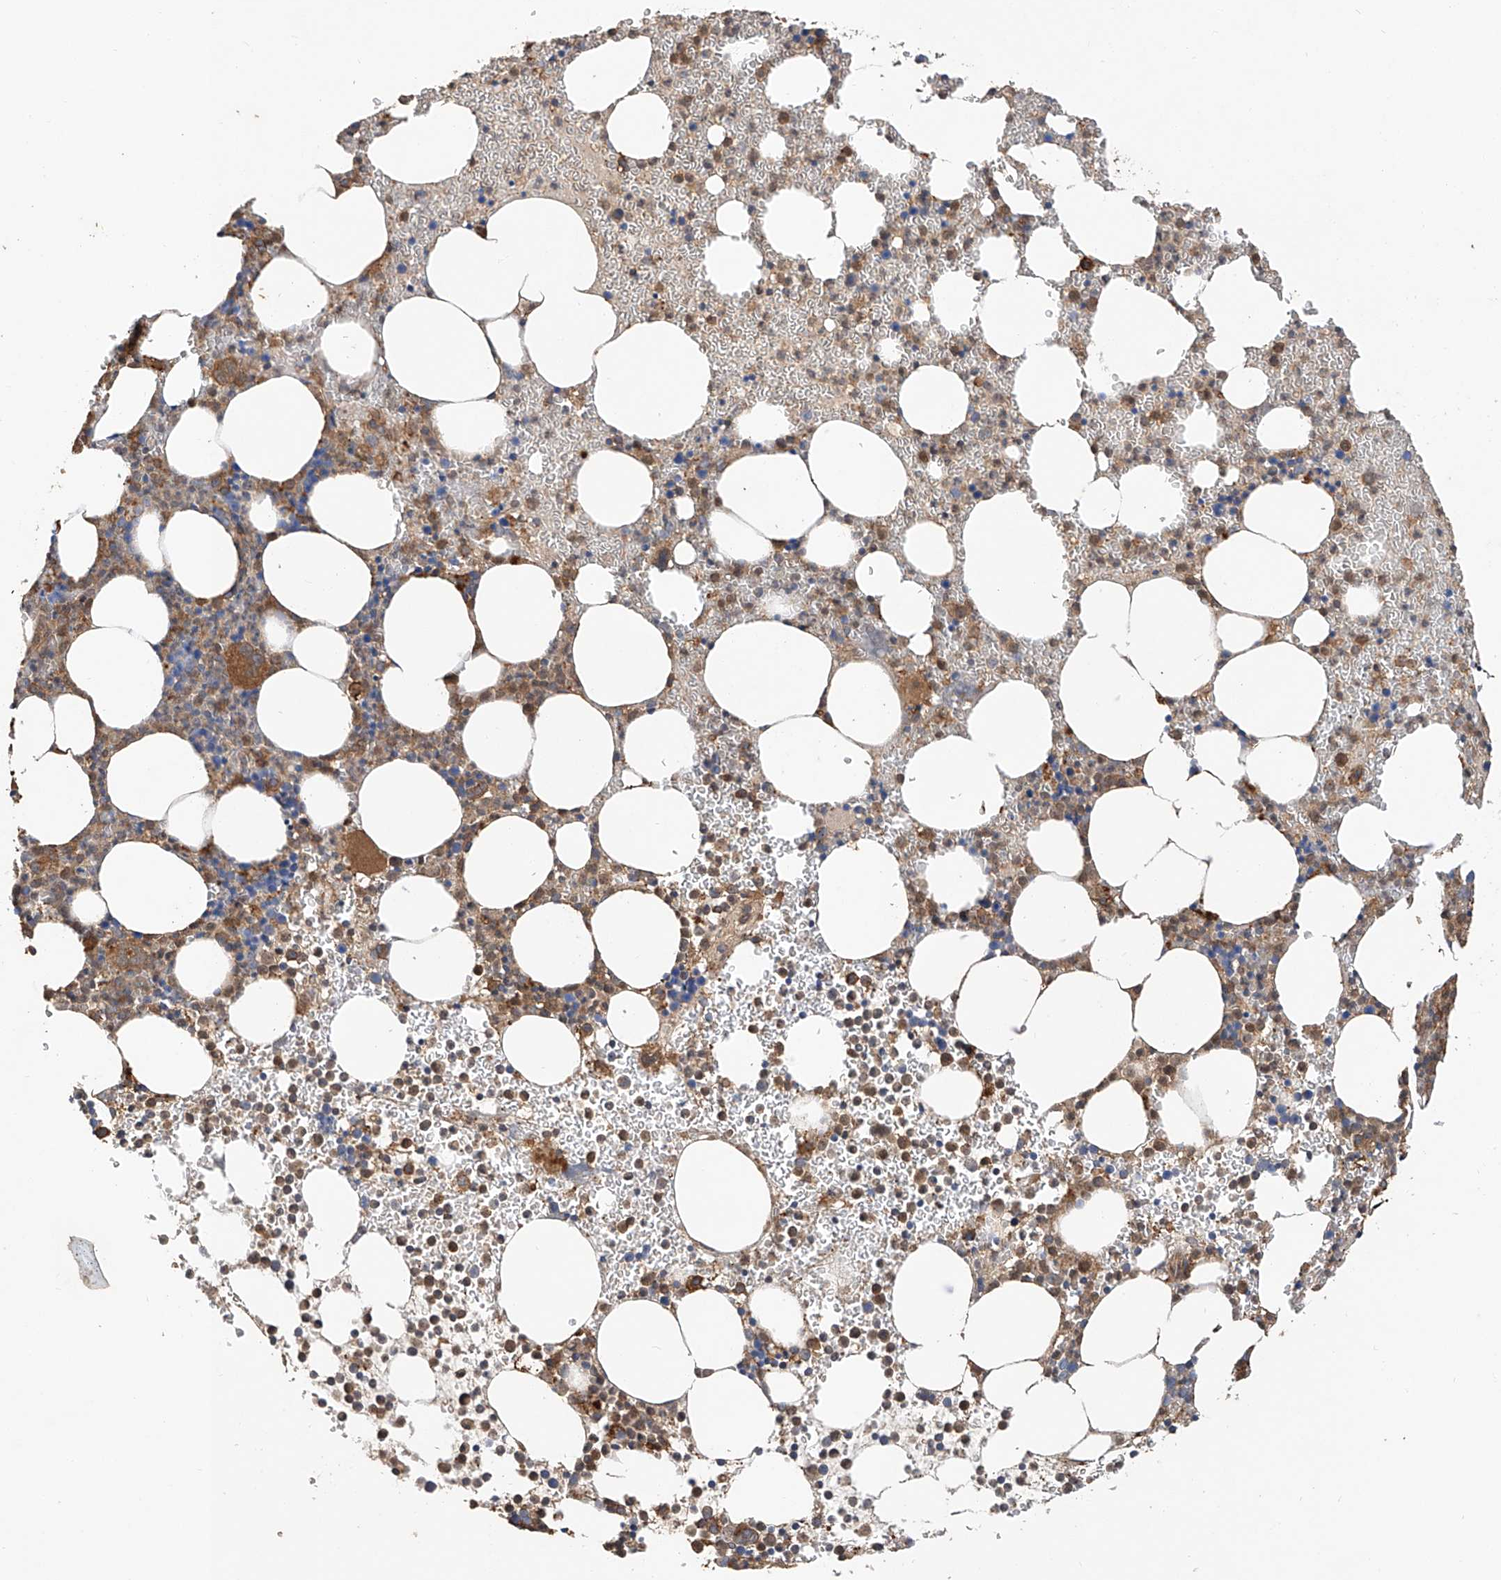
{"staining": {"intensity": "moderate", "quantity": "25%-75%", "location": "cytoplasmic/membranous"}, "tissue": "bone marrow", "cell_type": "Hematopoietic cells", "image_type": "normal", "snomed": [{"axis": "morphology", "description": "Normal tissue, NOS"}, {"axis": "topography", "description": "Bone marrow"}], "caption": "A brown stain highlights moderate cytoplasmic/membranous expression of a protein in hematopoietic cells of normal bone marrow. (brown staining indicates protein expression, while blue staining denotes nuclei).", "gene": "RILPL2", "patient": {"sex": "female", "age": 78}}